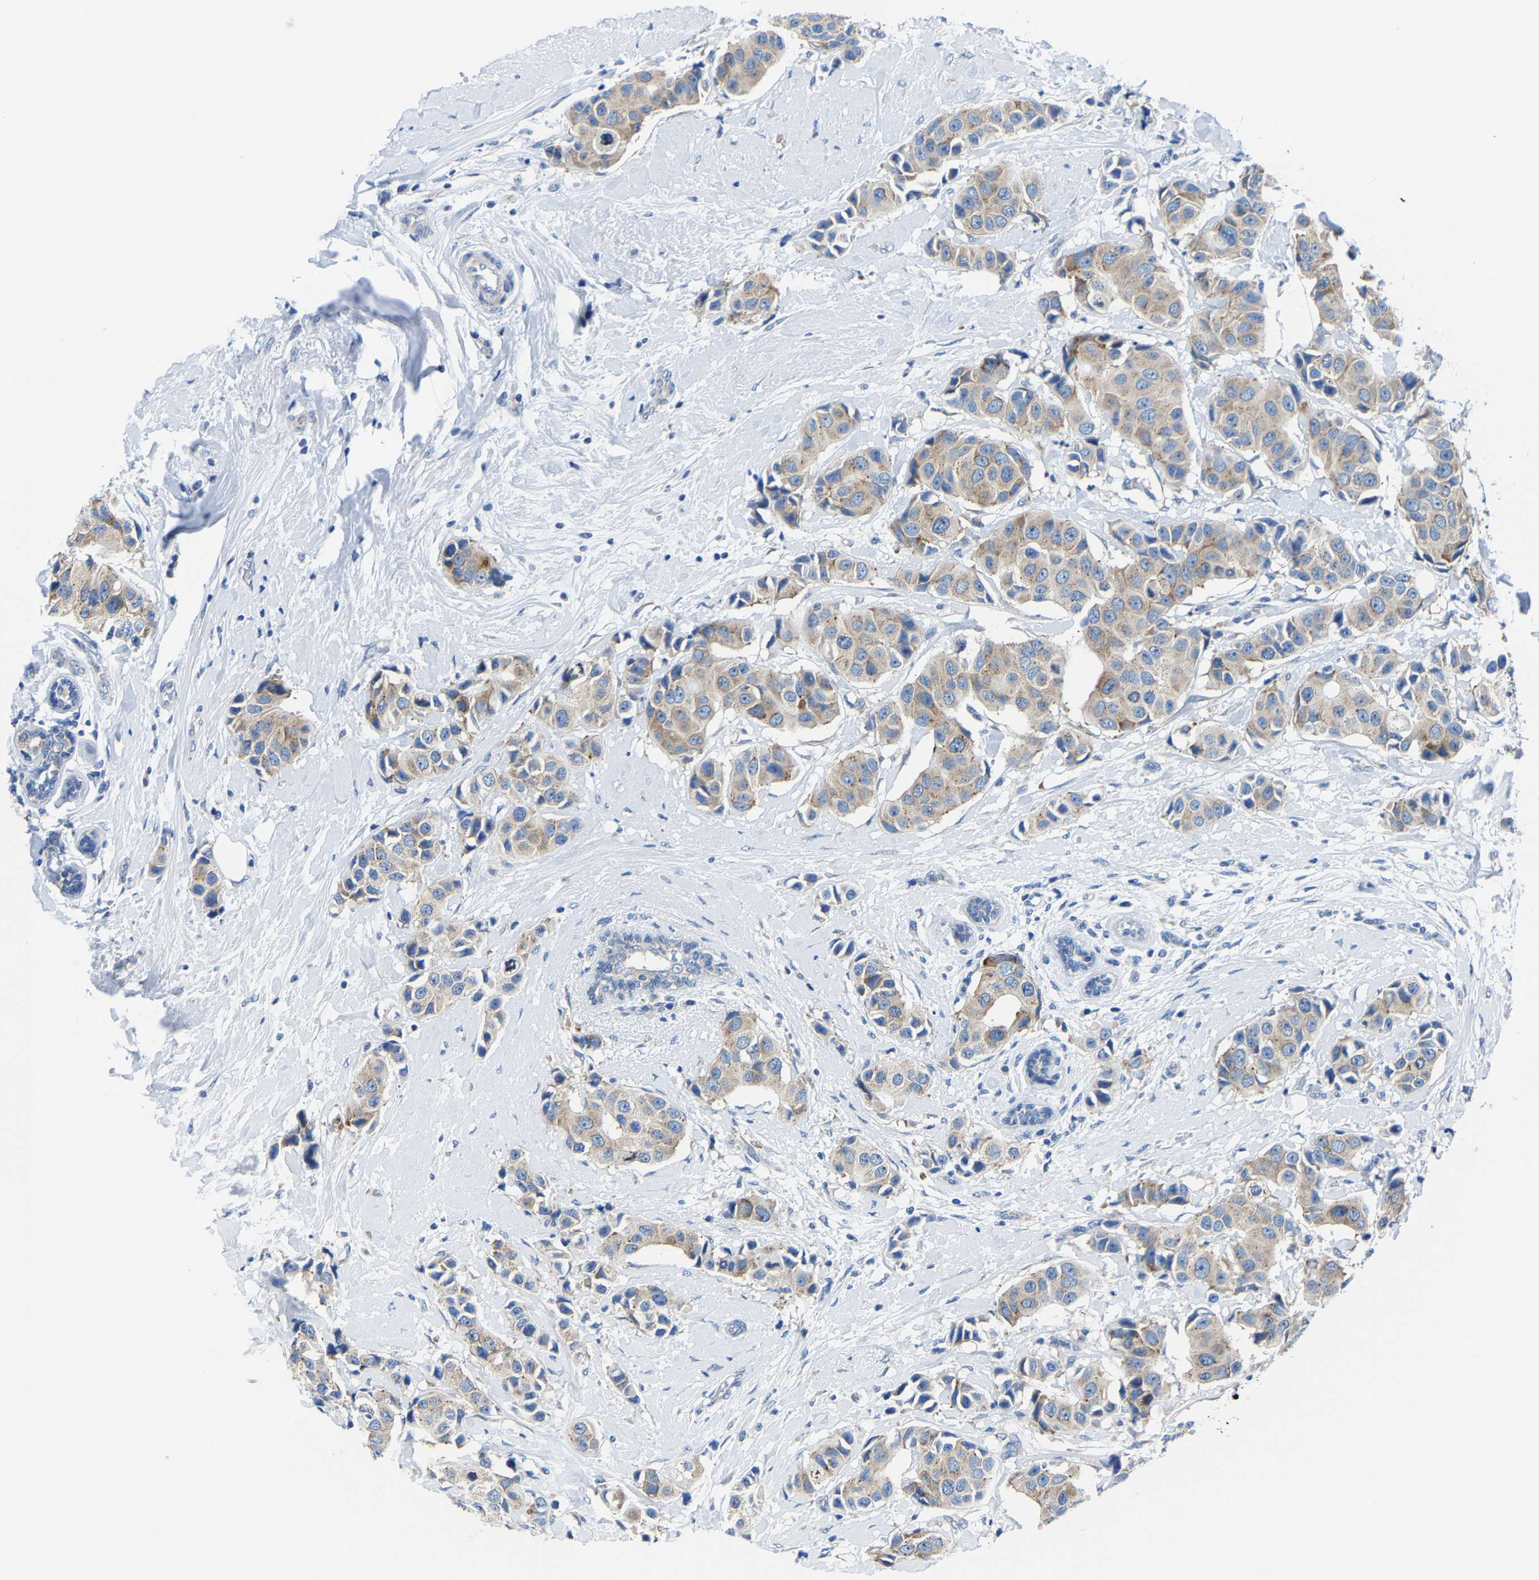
{"staining": {"intensity": "weak", "quantity": ">75%", "location": "cytoplasmic/membranous"}, "tissue": "breast cancer", "cell_type": "Tumor cells", "image_type": "cancer", "snomed": [{"axis": "morphology", "description": "Normal tissue, NOS"}, {"axis": "morphology", "description": "Duct carcinoma"}, {"axis": "topography", "description": "Breast"}], "caption": "High-magnification brightfield microscopy of breast cancer stained with DAB (brown) and counterstained with hematoxylin (blue). tumor cells exhibit weak cytoplasmic/membranous staining is identified in approximately>75% of cells. Immunohistochemistry (ihc) stains the protein of interest in brown and the nuclei are stained blue.", "gene": "G3BP2", "patient": {"sex": "female", "age": 39}}